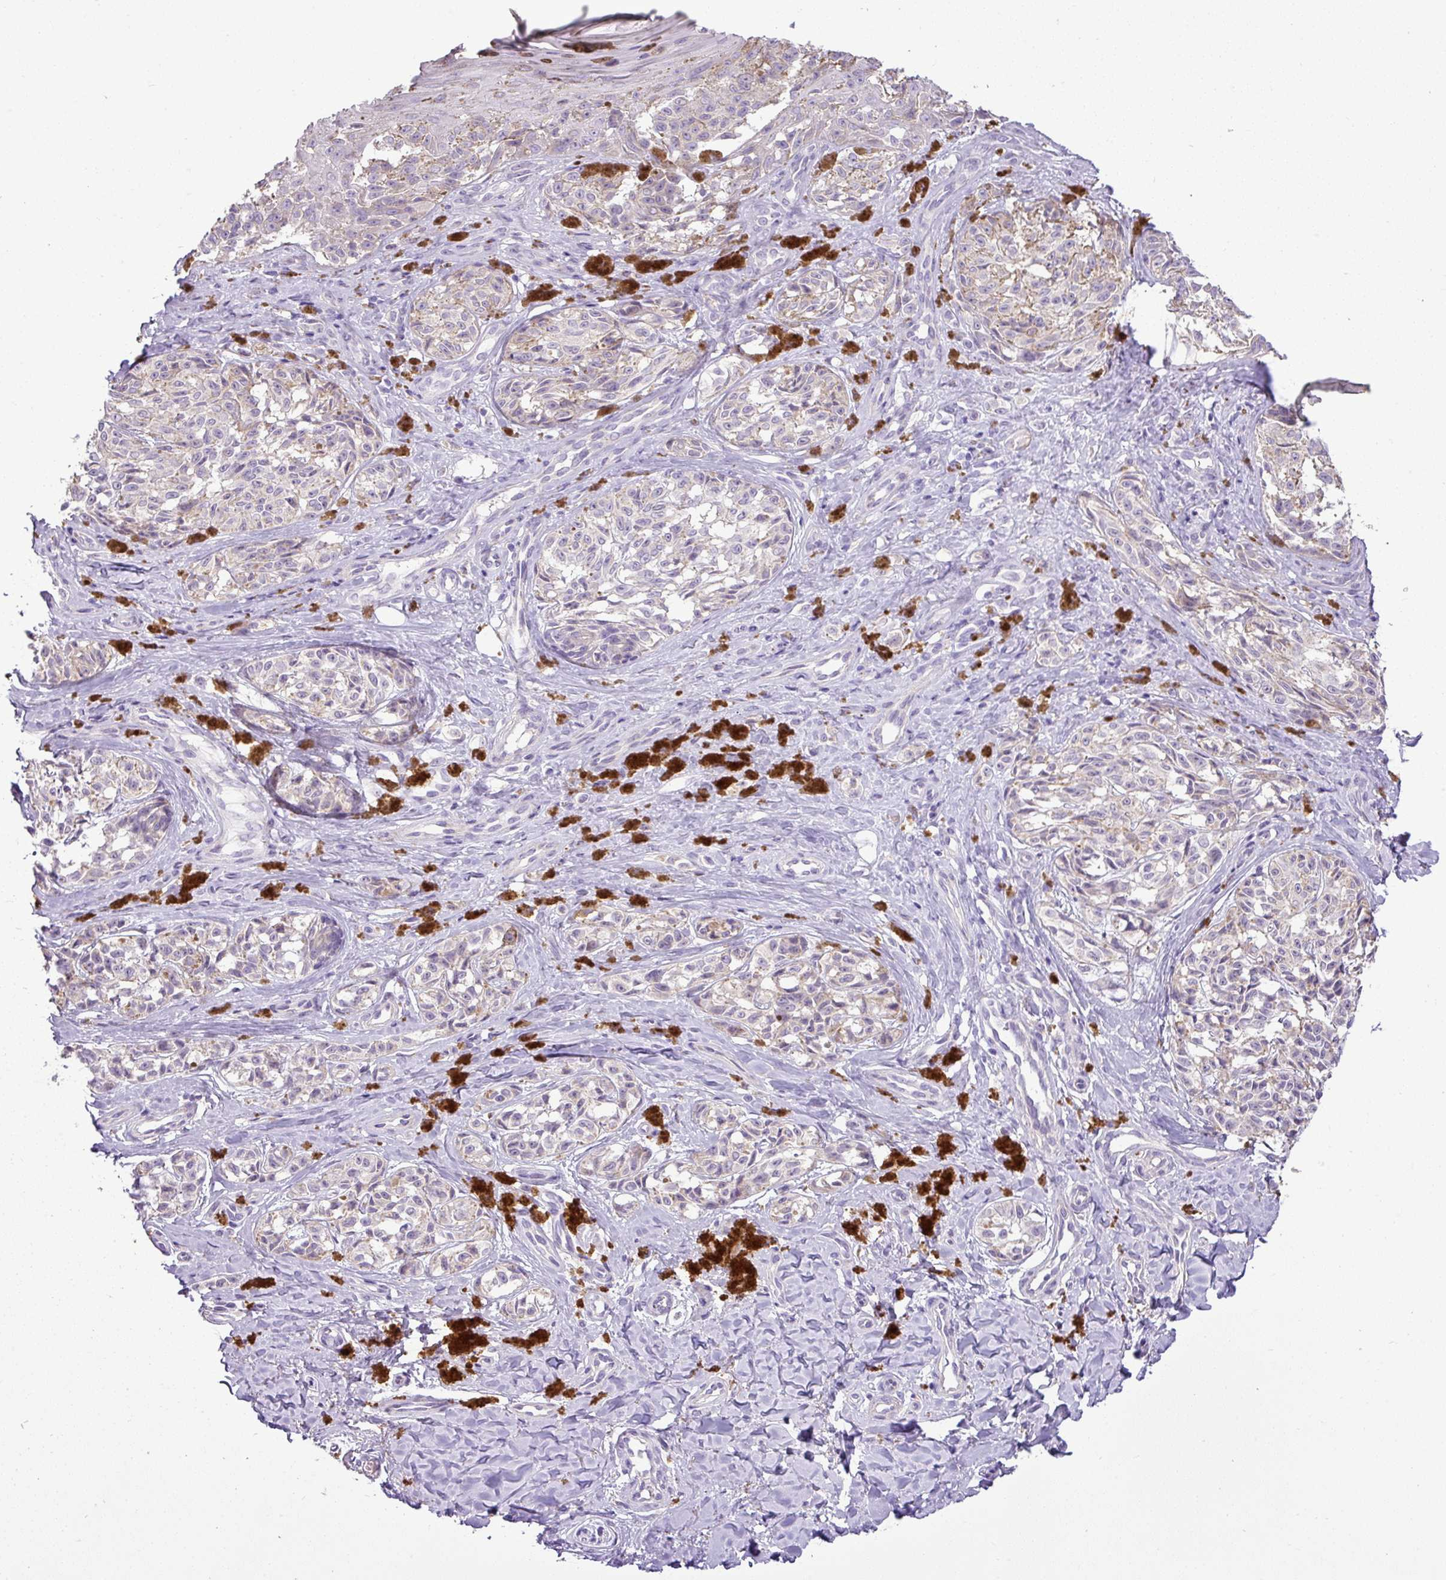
{"staining": {"intensity": "weak", "quantity": "<25%", "location": "cytoplasmic/membranous"}, "tissue": "melanoma", "cell_type": "Tumor cells", "image_type": "cancer", "snomed": [{"axis": "morphology", "description": "Malignant melanoma, NOS"}, {"axis": "topography", "description": "Skin"}], "caption": "Immunohistochemistry image of human melanoma stained for a protein (brown), which displays no expression in tumor cells. (Brightfield microscopy of DAB immunohistochemistry at high magnification).", "gene": "MOCS3", "patient": {"sex": "female", "age": 65}}